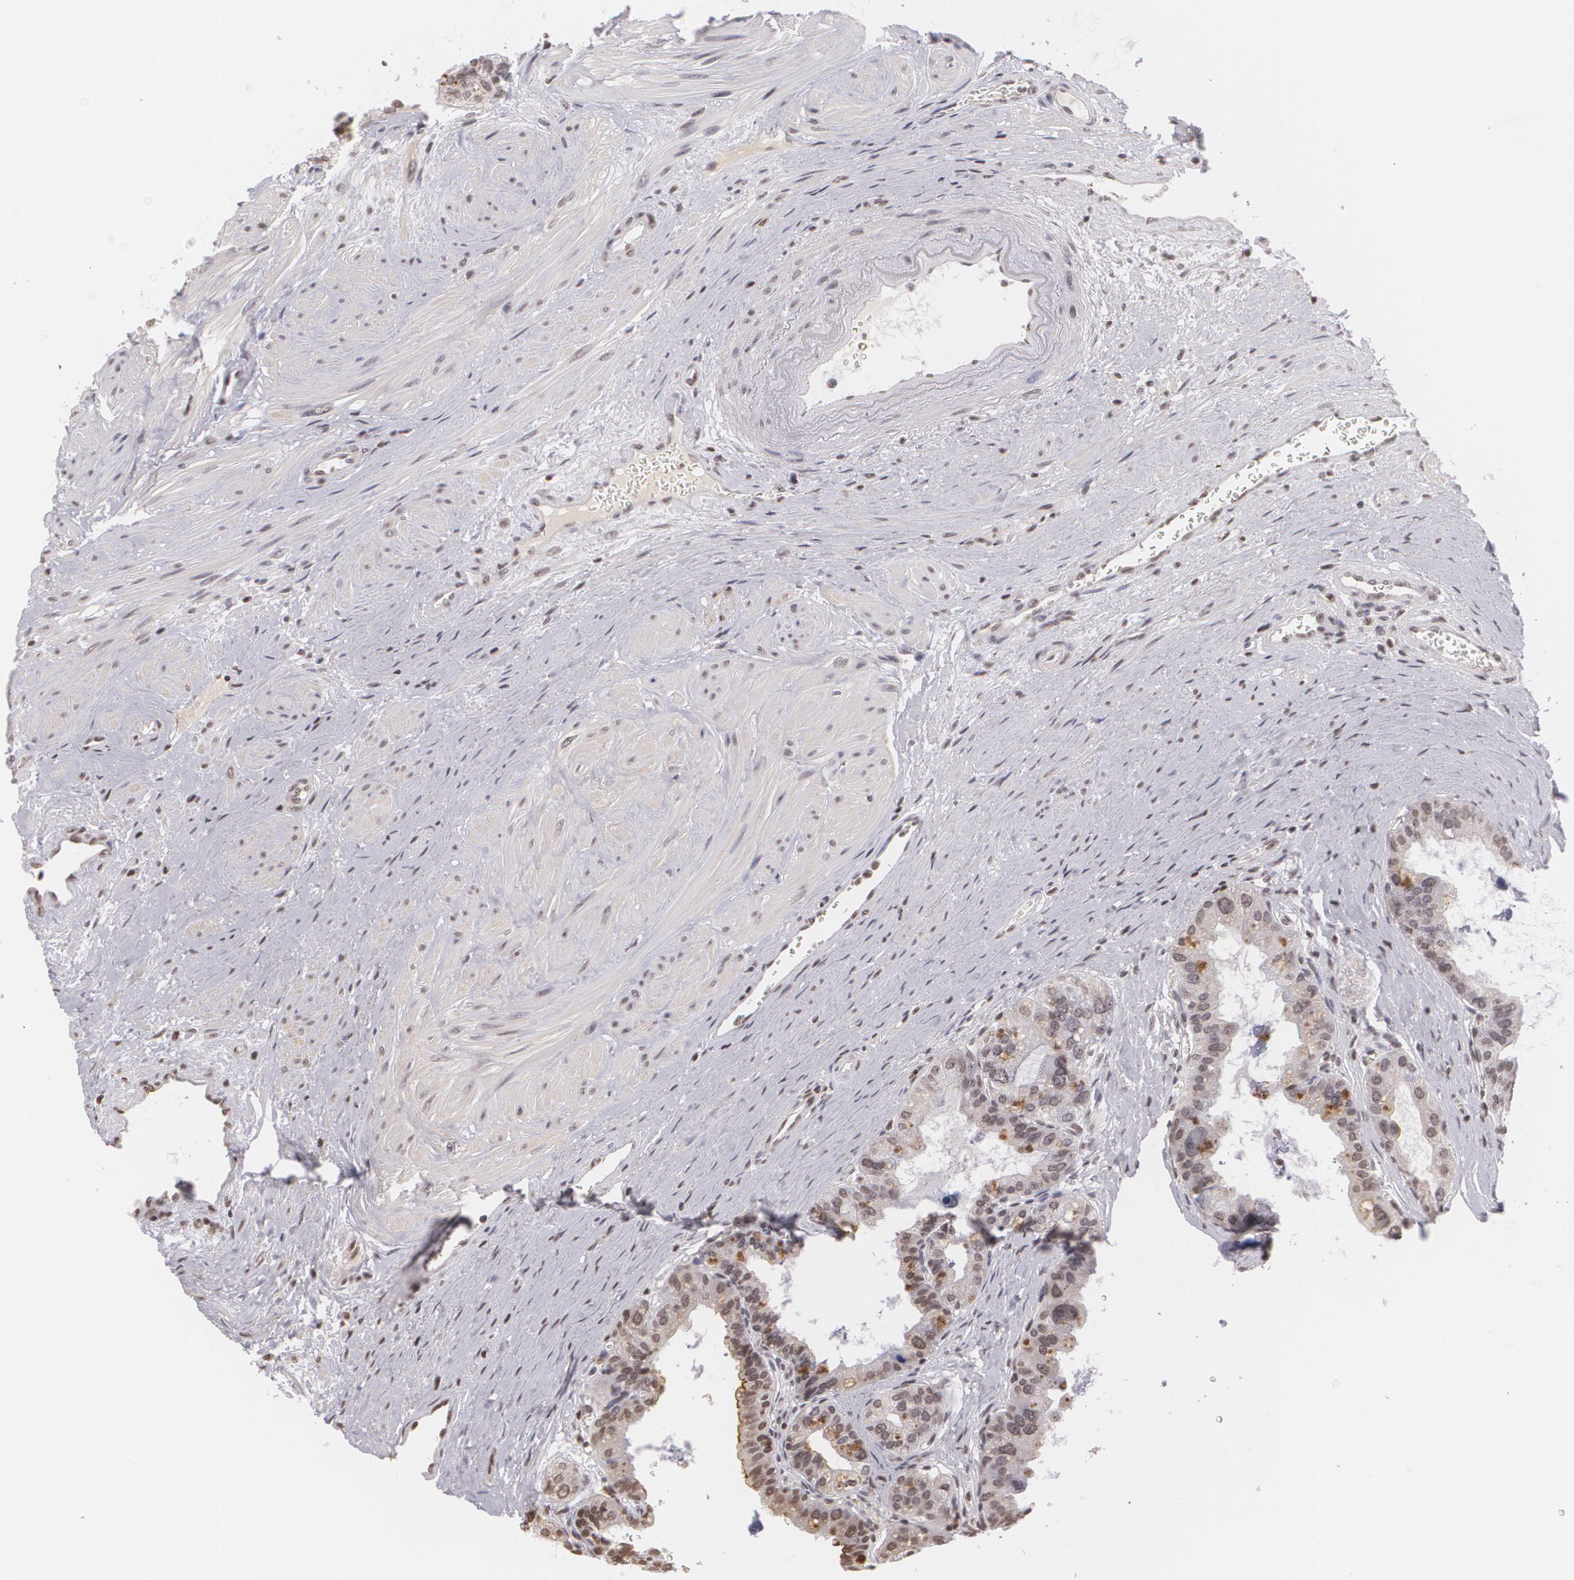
{"staining": {"intensity": "moderate", "quantity": "<25%", "location": "cytoplasmic/membranous"}, "tissue": "prostate", "cell_type": "Glandular cells", "image_type": "normal", "snomed": [{"axis": "morphology", "description": "Normal tissue, NOS"}, {"axis": "topography", "description": "Prostate"}], "caption": "Immunohistochemistry (IHC) photomicrograph of benign human prostate stained for a protein (brown), which reveals low levels of moderate cytoplasmic/membranous expression in approximately <25% of glandular cells.", "gene": "MUC1", "patient": {"sex": "male", "age": 60}}